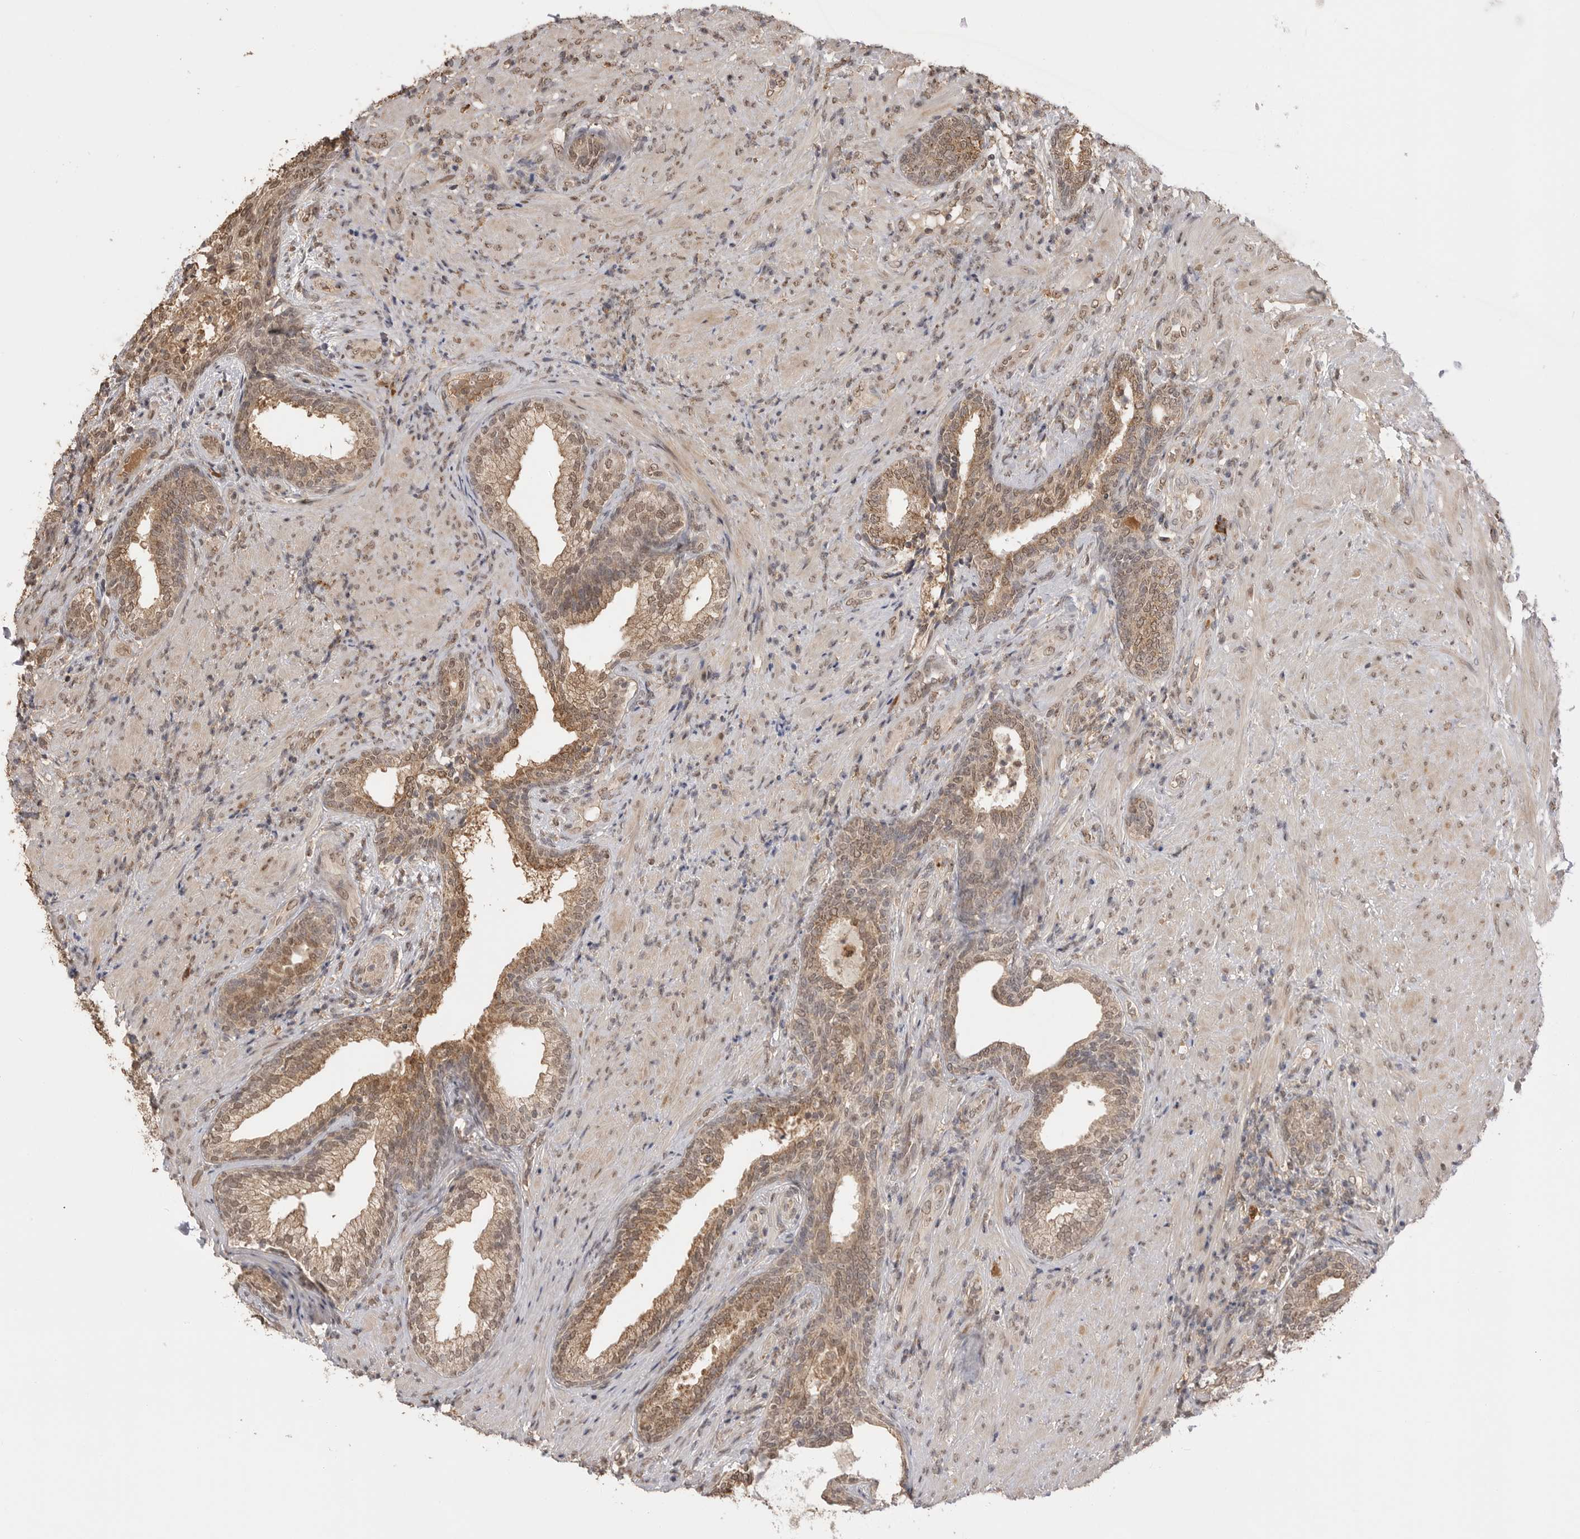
{"staining": {"intensity": "moderate", "quantity": ">75%", "location": "cytoplasmic/membranous,nuclear"}, "tissue": "prostate", "cell_type": "Glandular cells", "image_type": "normal", "snomed": [{"axis": "morphology", "description": "Normal tissue, NOS"}, {"axis": "topography", "description": "Prostate"}], "caption": "Glandular cells demonstrate moderate cytoplasmic/membranous,nuclear positivity in approximately >75% of cells in benign prostate. (Brightfield microscopy of DAB IHC at high magnification).", "gene": "ASPSCR1", "patient": {"sex": "male", "age": 76}}